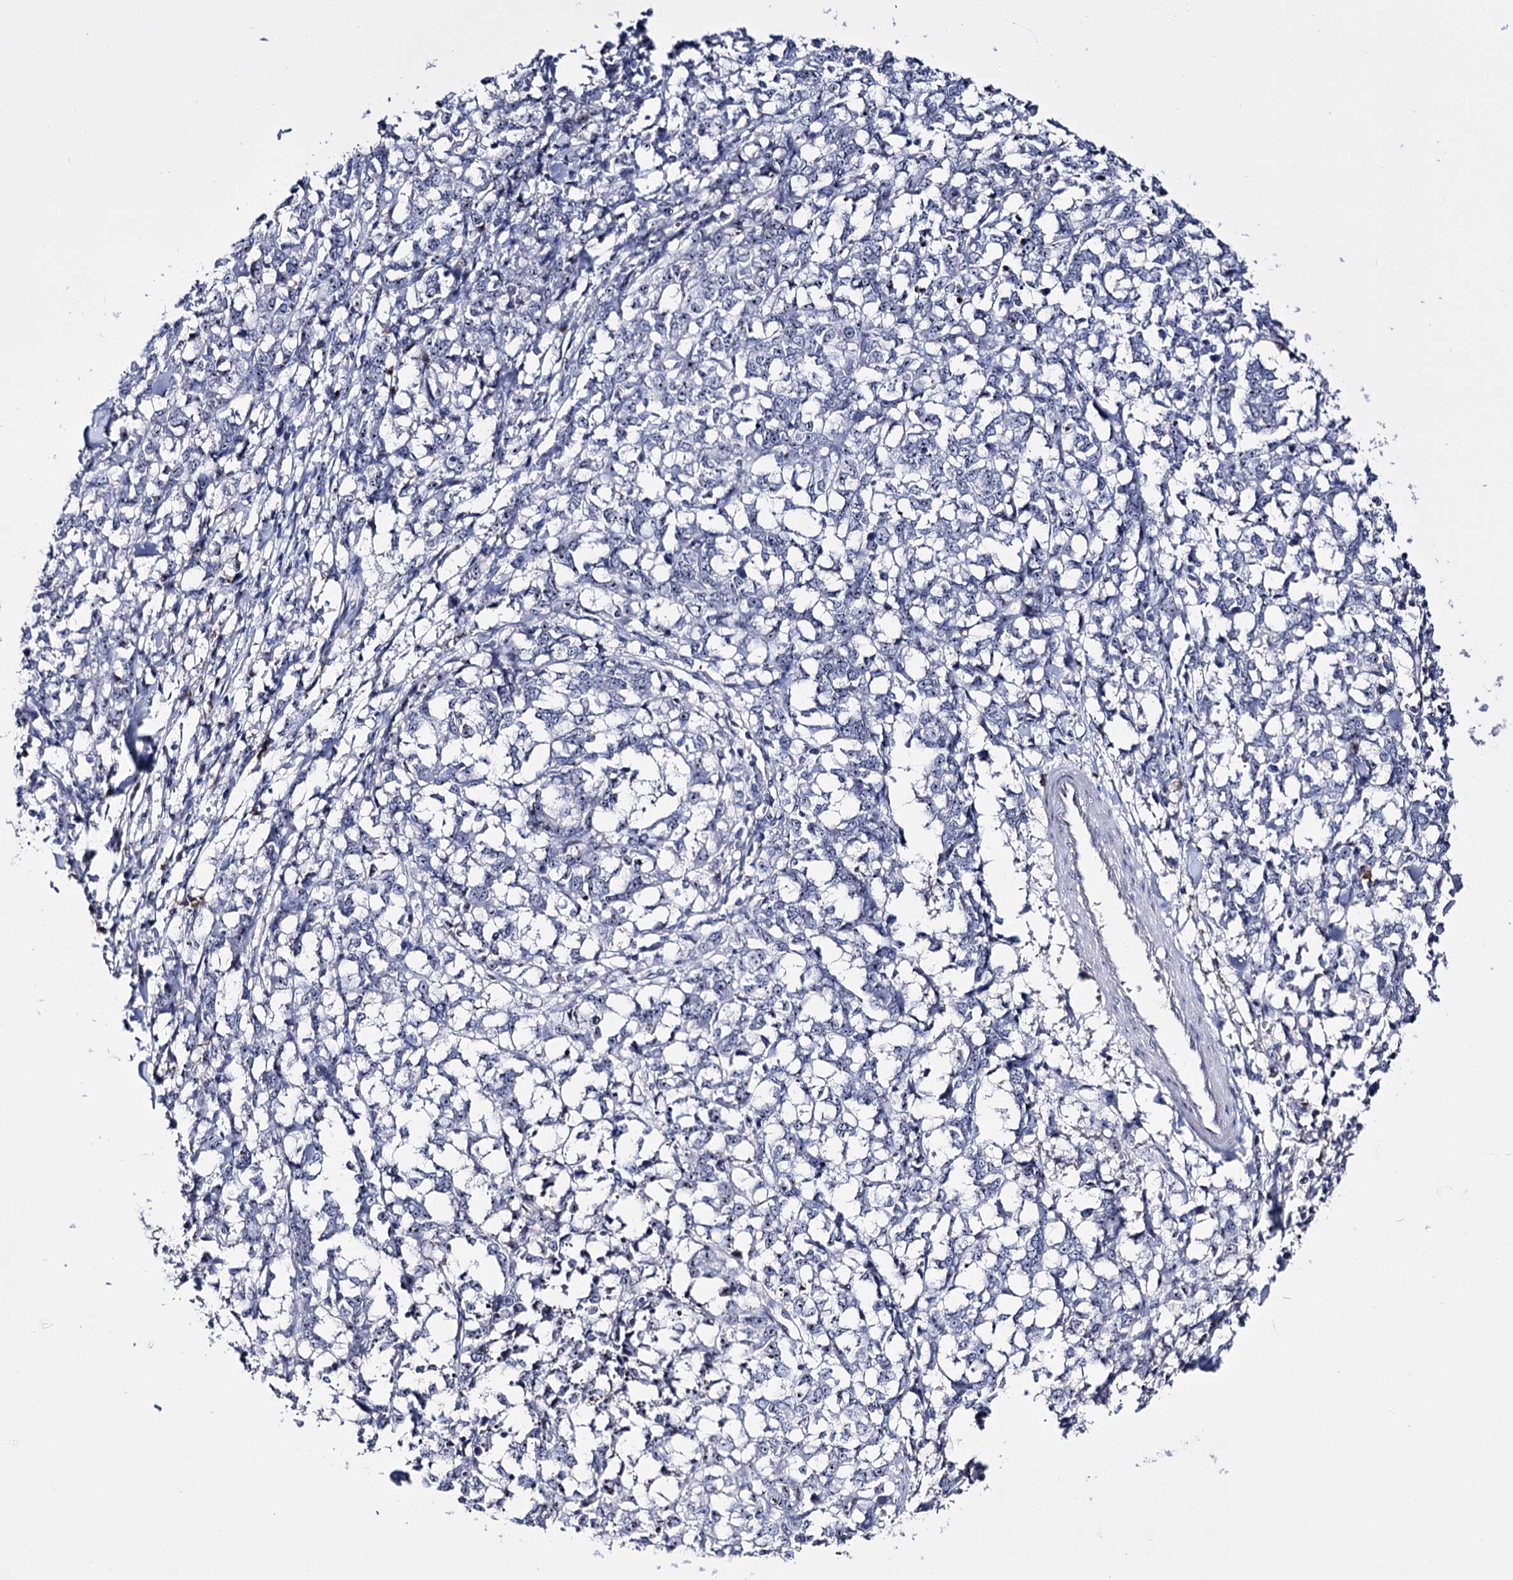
{"staining": {"intensity": "negative", "quantity": "none", "location": "none"}, "tissue": "melanoma", "cell_type": "Tumor cells", "image_type": "cancer", "snomed": [{"axis": "morphology", "description": "Malignant melanoma, NOS"}, {"axis": "topography", "description": "Skin"}], "caption": "Histopathology image shows no significant protein positivity in tumor cells of malignant melanoma.", "gene": "PCGF5", "patient": {"sex": "female", "age": 72}}